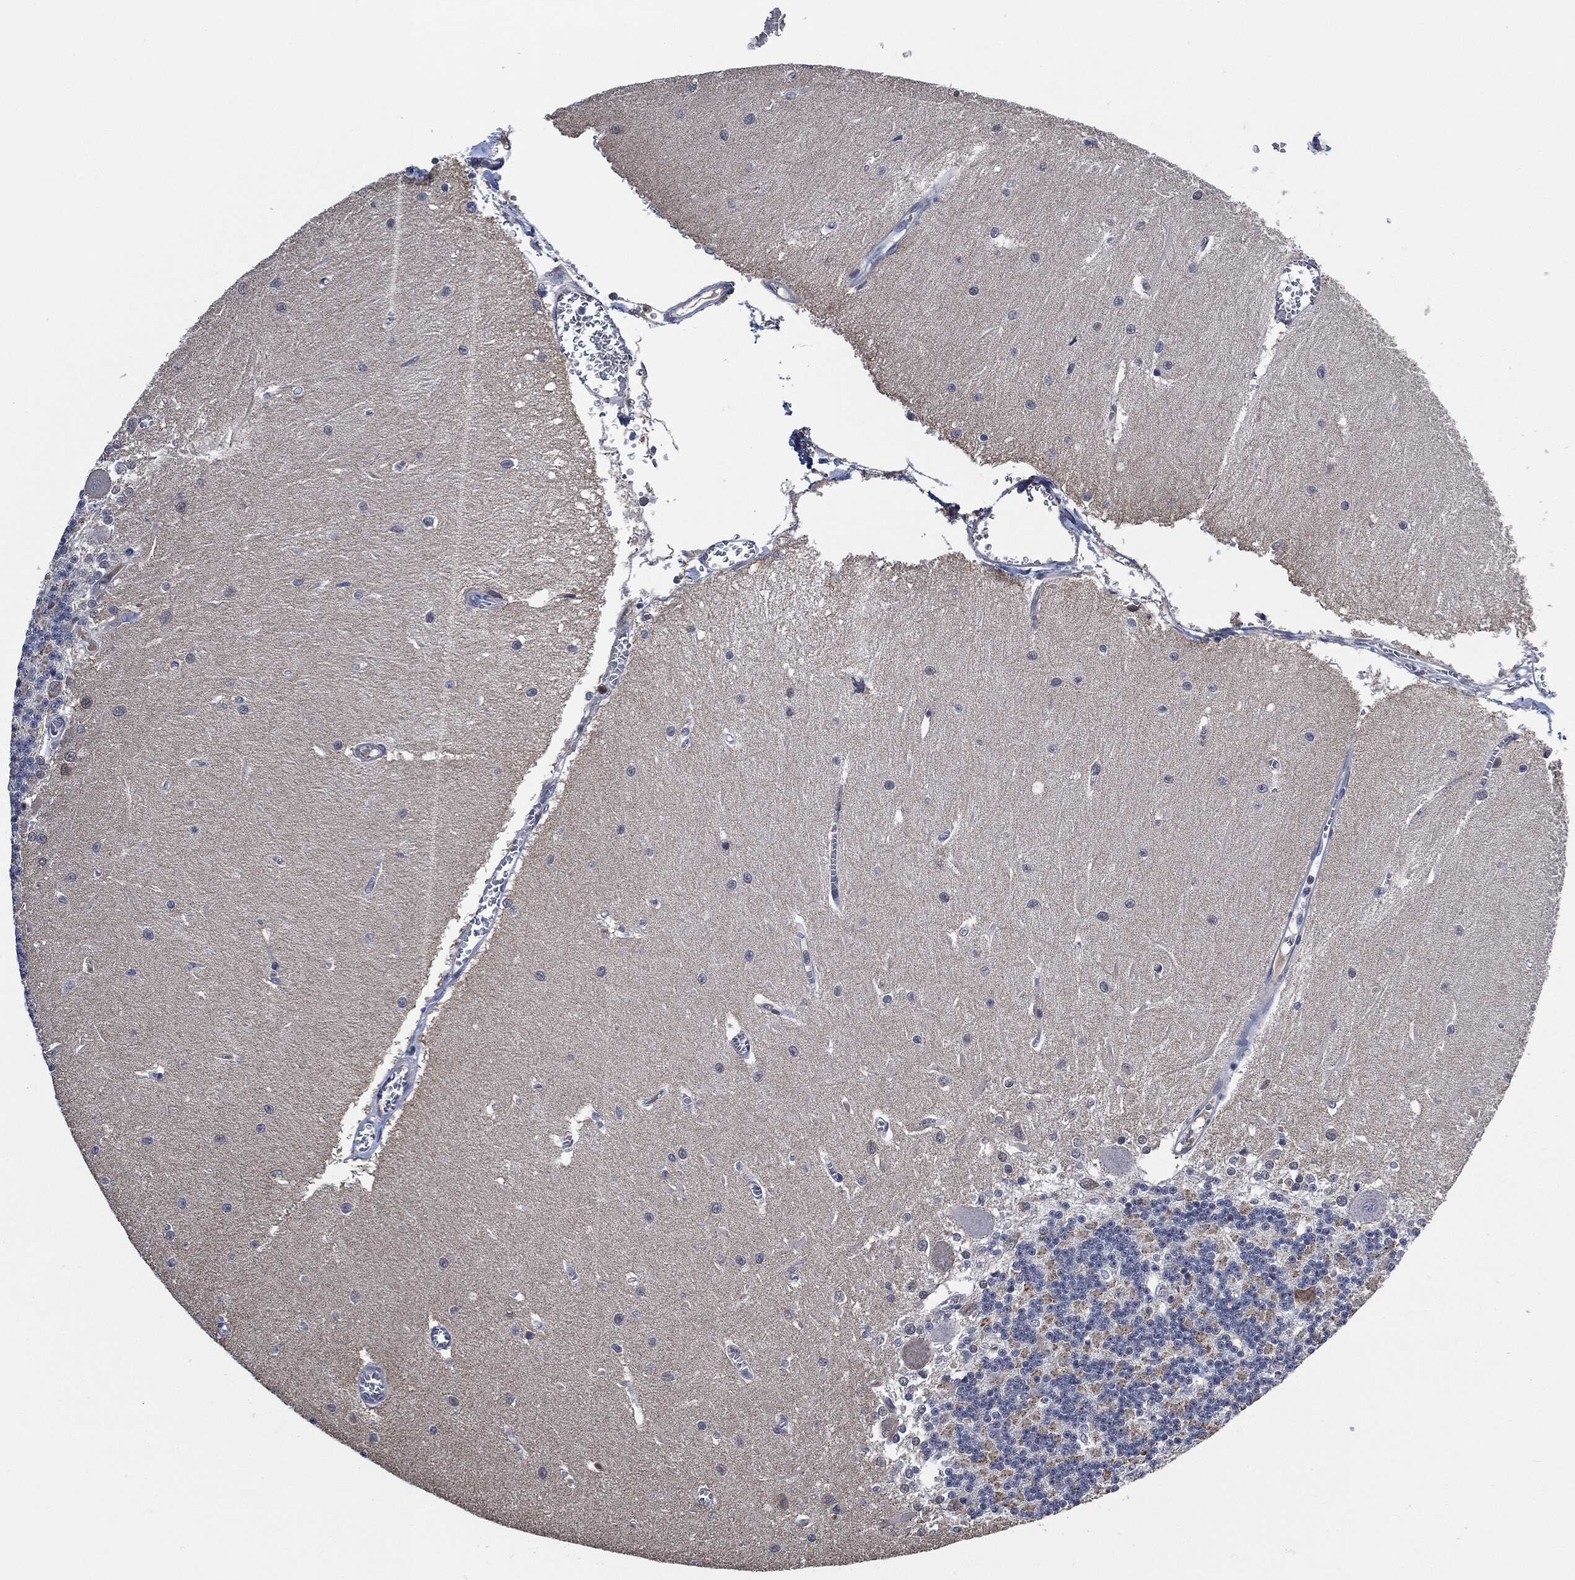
{"staining": {"intensity": "negative", "quantity": "none", "location": "none"}, "tissue": "cerebellum", "cell_type": "Cells in granular layer", "image_type": "normal", "snomed": [{"axis": "morphology", "description": "Normal tissue, NOS"}, {"axis": "topography", "description": "Cerebellum"}], "caption": "Benign cerebellum was stained to show a protein in brown. There is no significant expression in cells in granular layer.", "gene": "IL2RG", "patient": {"sex": "male", "age": 37}}